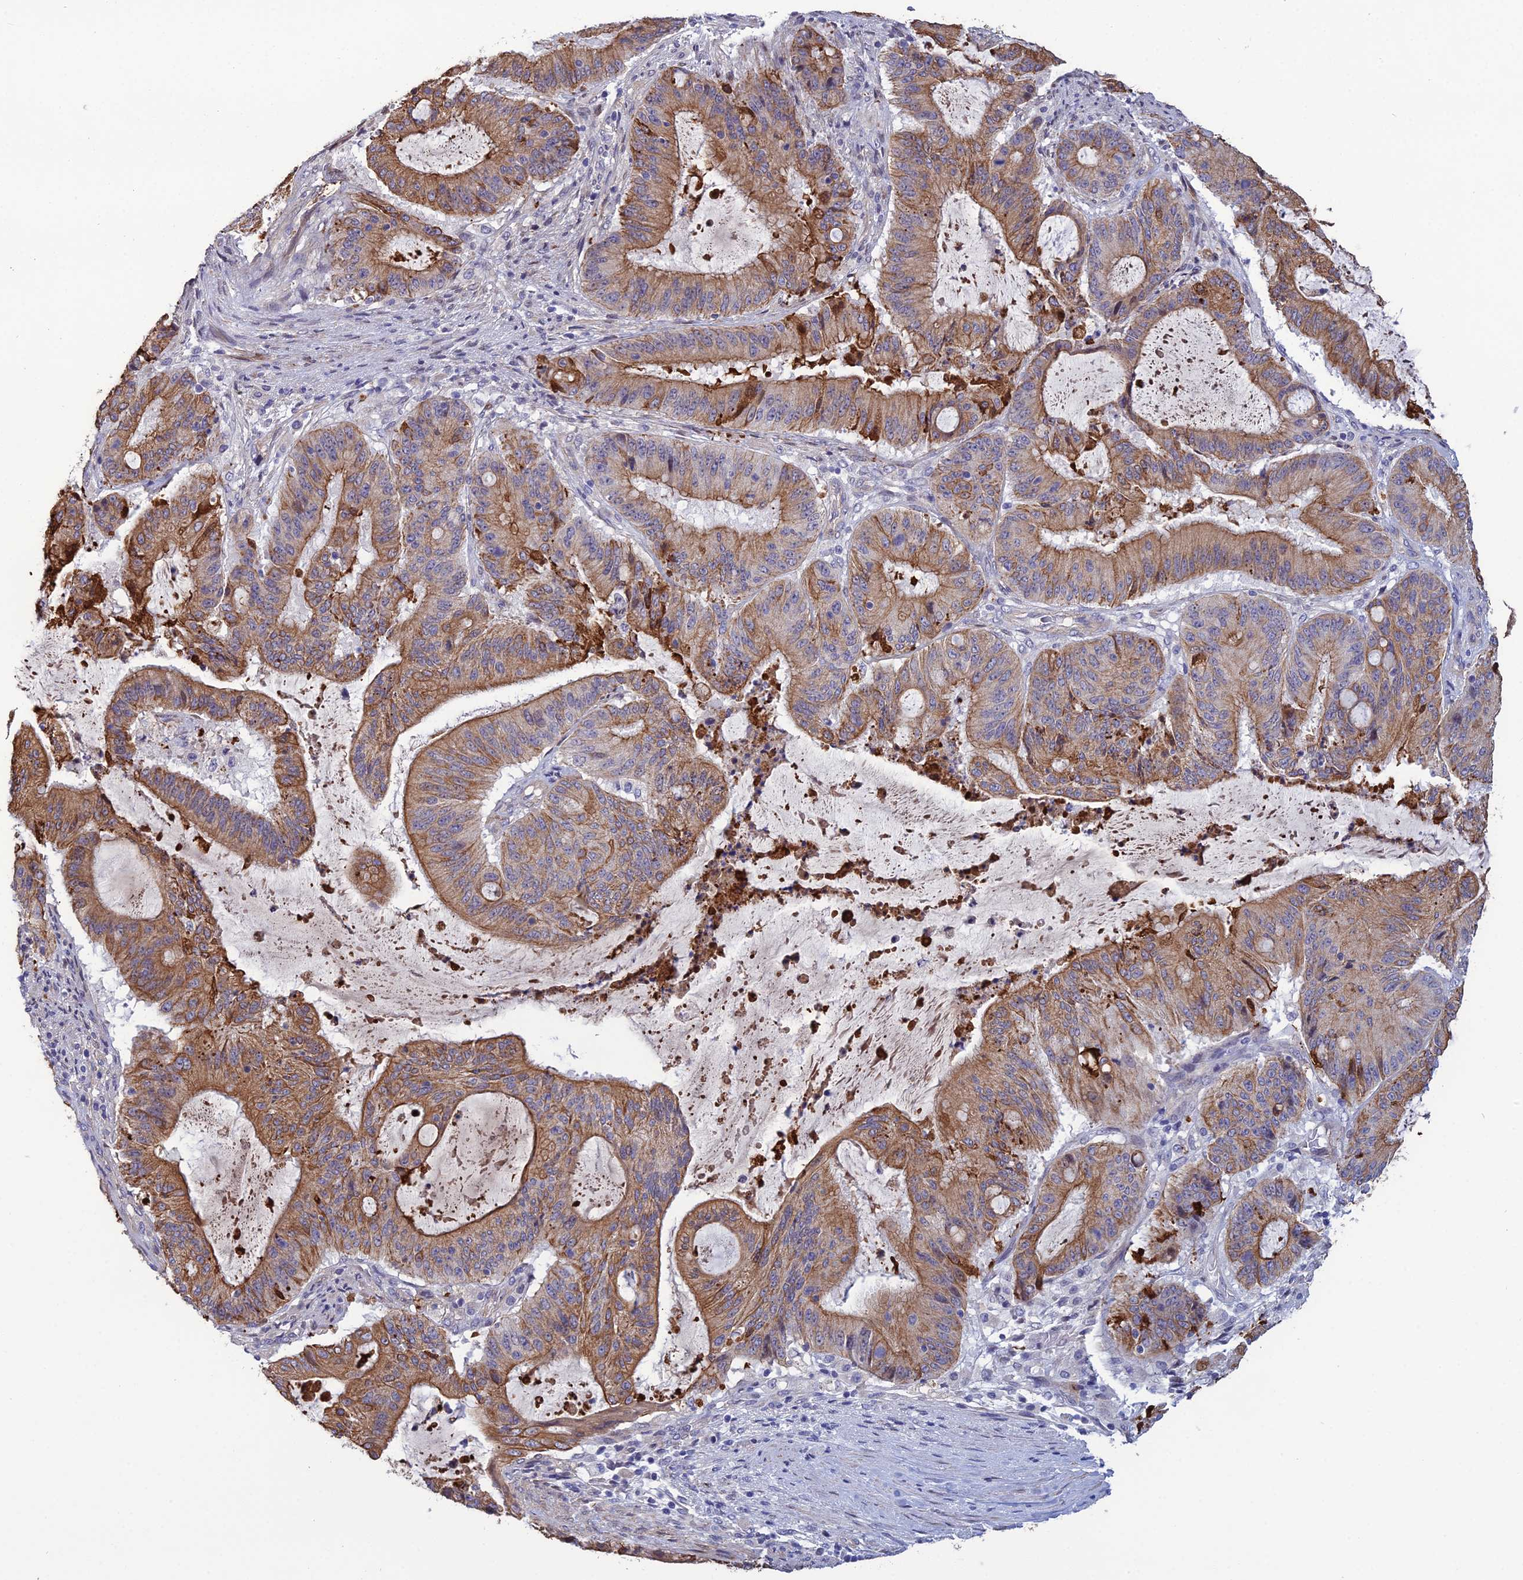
{"staining": {"intensity": "moderate", "quantity": ">75%", "location": "cytoplasmic/membranous"}, "tissue": "liver cancer", "cell_type": "Tumor cells", "image_type": "cancer", "snomed": [{"axis": "morphology", "description": "Normal tissue, NOS"}, {"axis": "morphology", "description": "Cholangiocarcinoma"}, {"axis": "topography", "description": "Liver"}, {"axis": "topography", "description": "Peripheral nerve tissue"}], "caption": "Immunohistochemical staining of liver cholangiocarcinoma displays medium levels of moderate cytoplasmic/membranous staining in about >75% of tumor cells.", "gene": "LZTS2", "patient": {"sex": "female", "age": 73}}